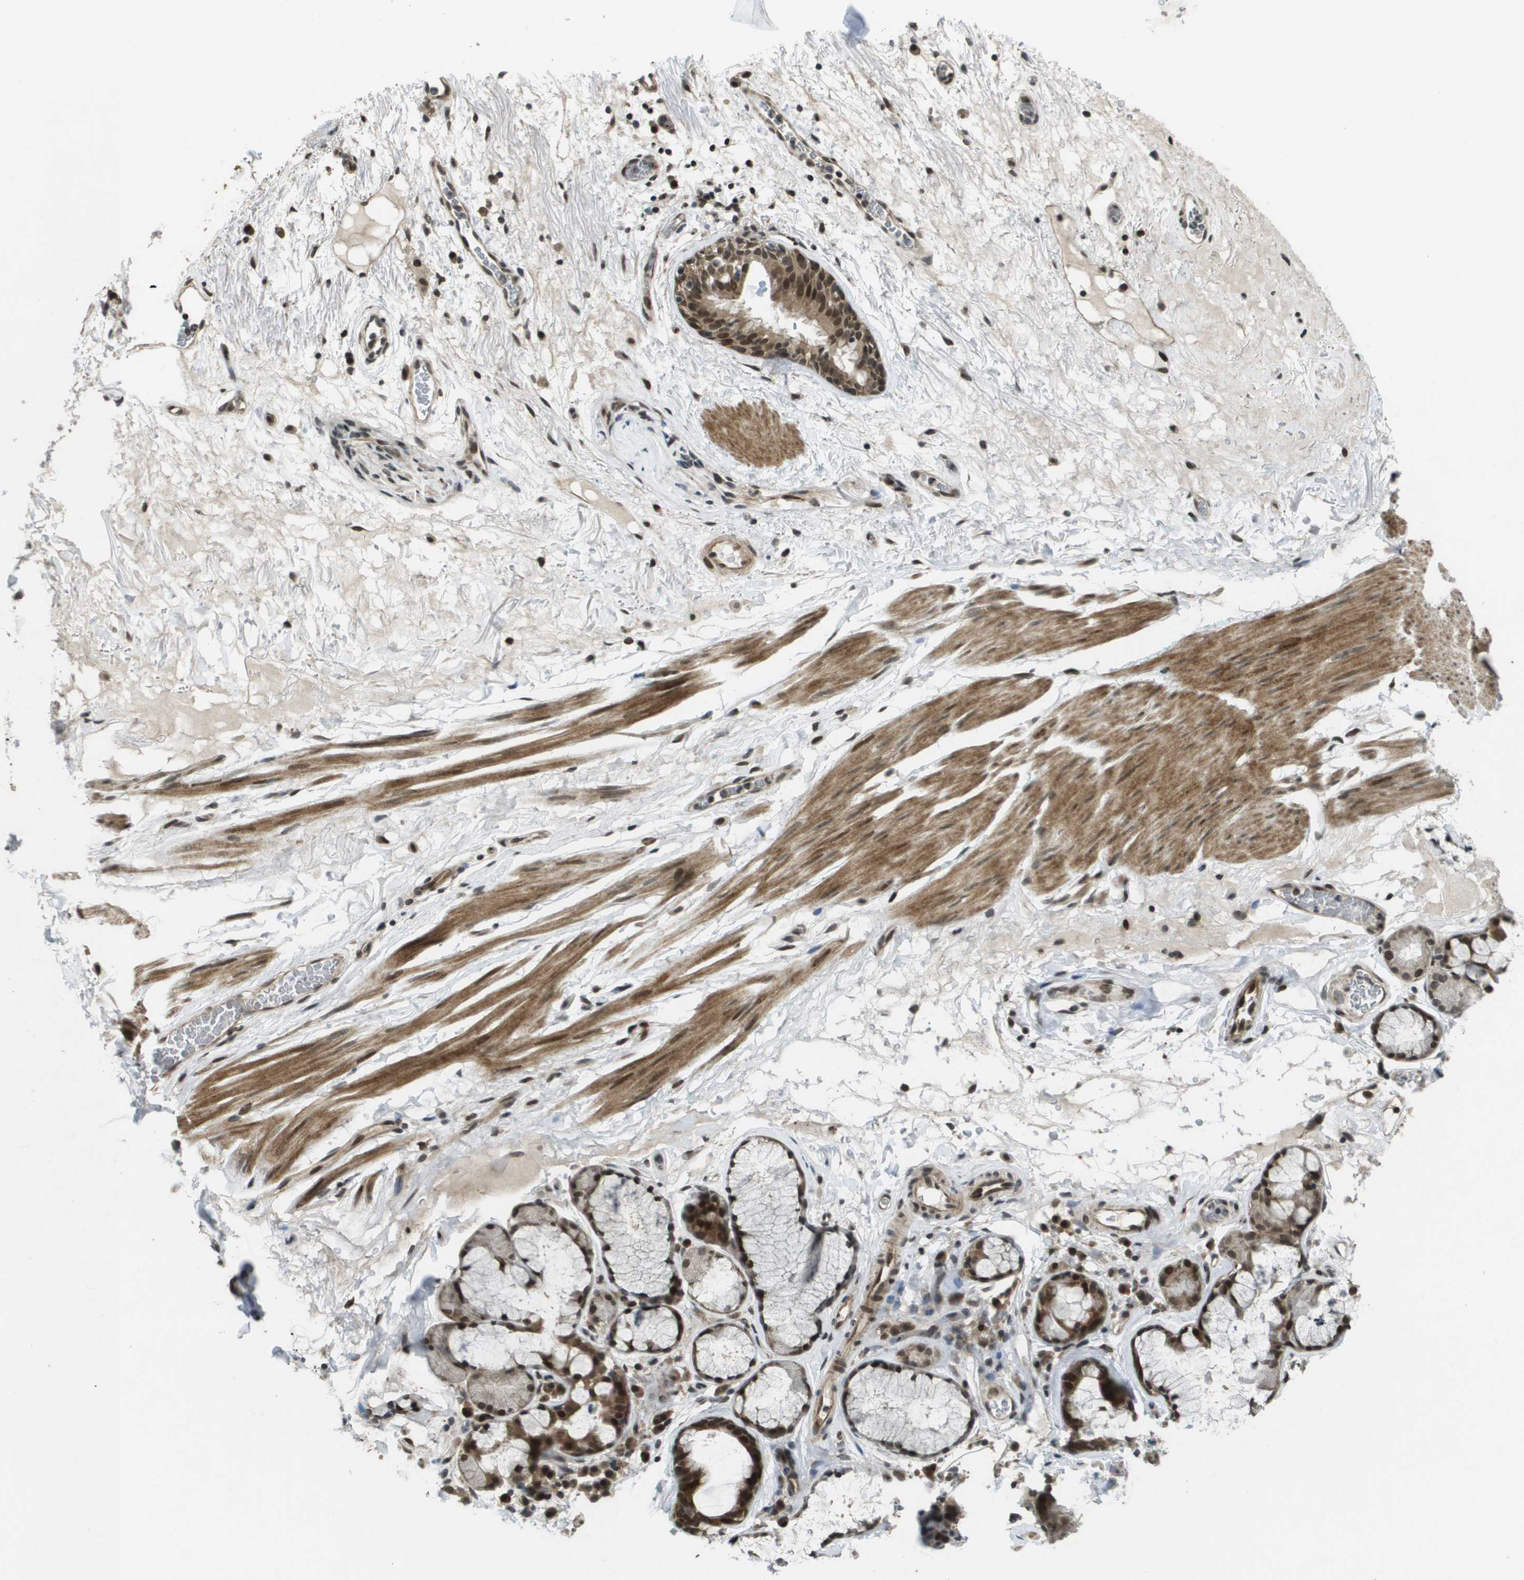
{"staining": {"intensity": "strong", "quantity": "<25%", "location": "cytoplasmic/membranous,nuclear"}, "tissue": "bronchus", "cell_type": "Respiratory epithelial cells", "image_type": "normal", "snomed": [{"axis": "morphology", "description": "Normal tissue, NOS"}, {"axis": "topography", "description": "Cartilage tissue"}], "caption": "A medium amount of strong cytoplasmic/membranous,nuclear expression is identified in about <25% of respiratory epithelial cells in unremarkable bronchus.", "gene": "KAT5", "patient": {"sex": "female", "age": 63}}